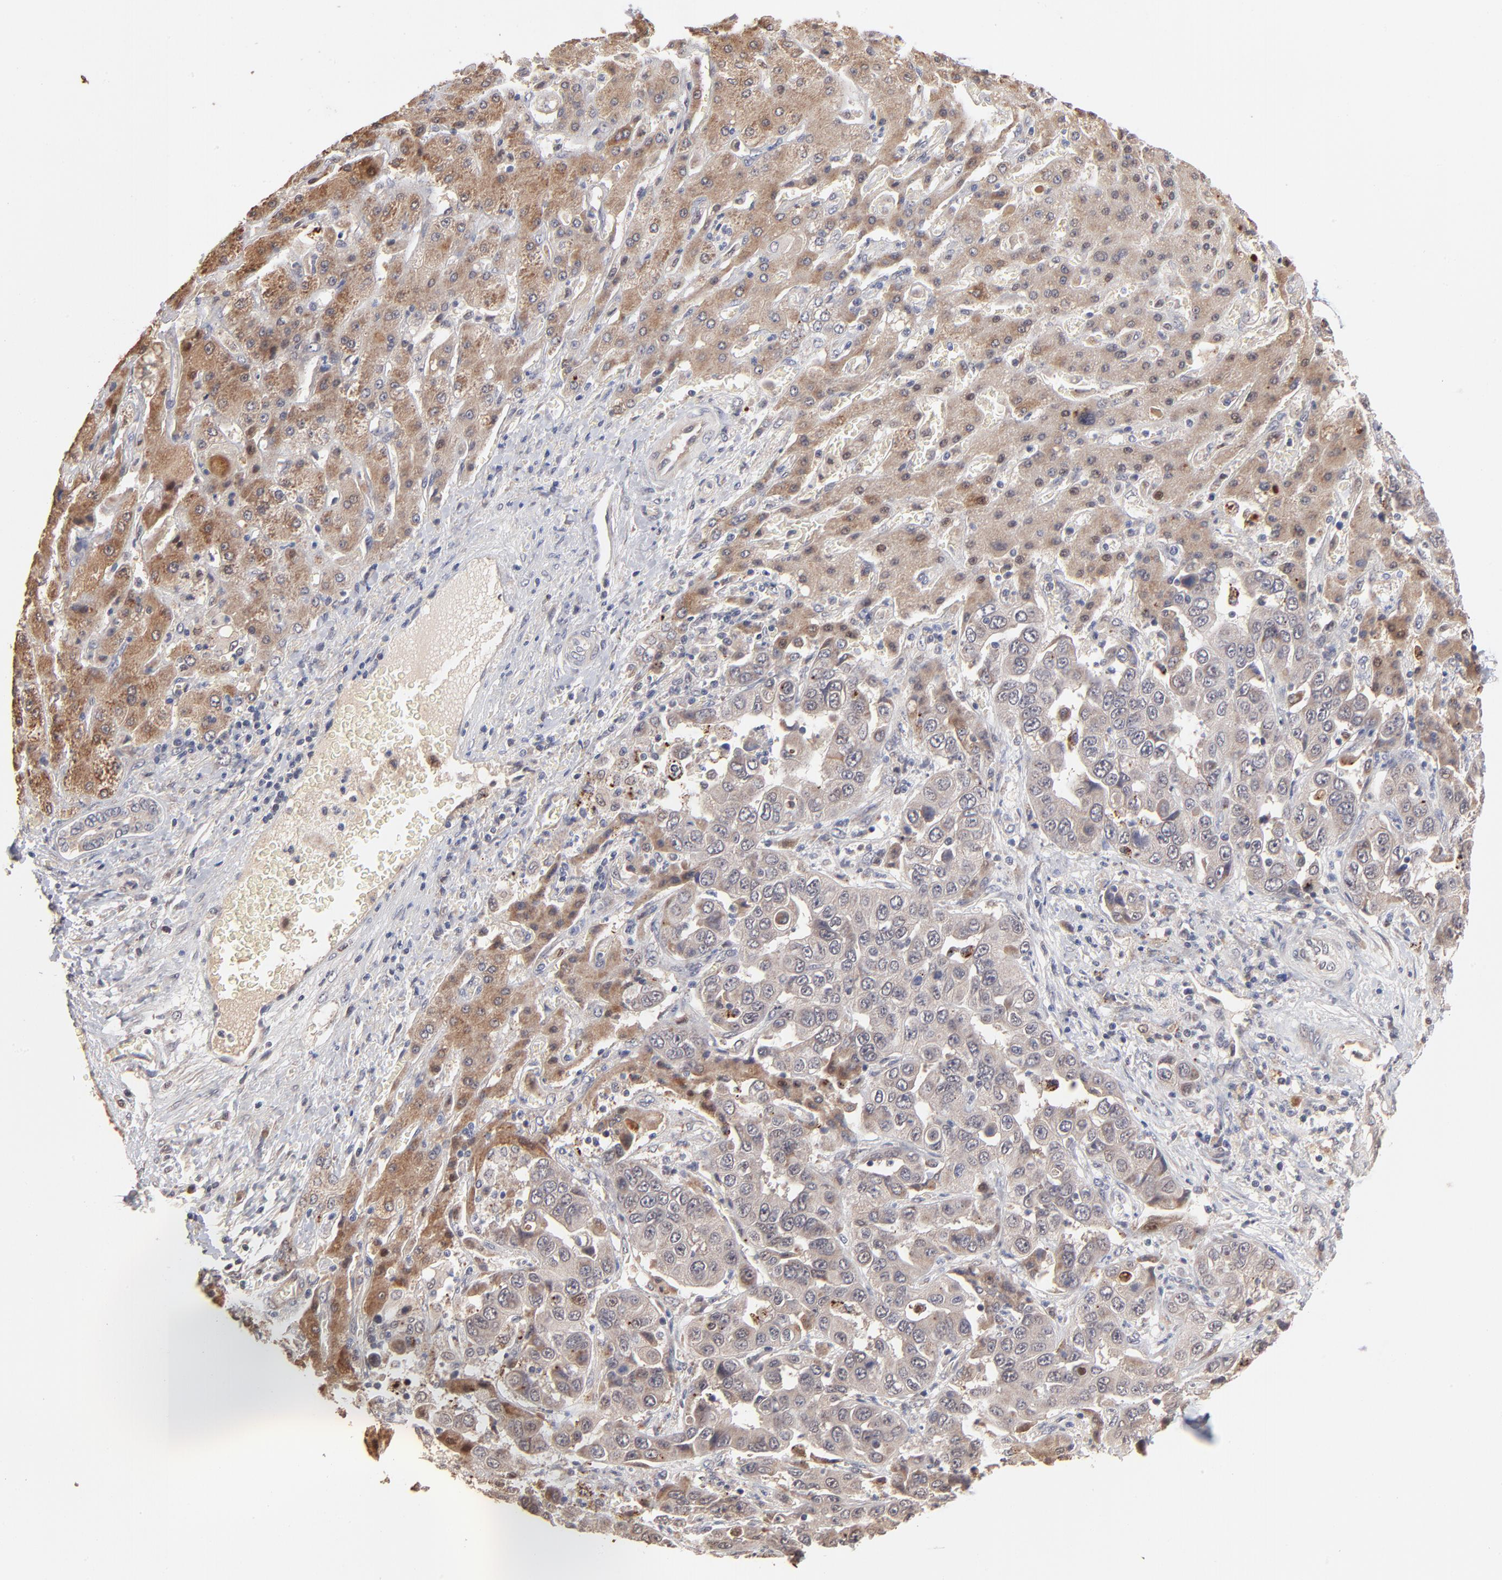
{"staining": {"intensity": "negative", "quantity": "none", "location": "none"}, "tissue": "liver cancer", "cell_type": "Tumor cells", "image_type": "cancer", "snomed": [{"axis": "morphology", "description": "Cholangiocarcinoma"}, {"axis": "topography", "description": "Liver"}], "caption": "Protein analysis of liver cancer shows no significant positivity in tumor cells.", "gene": "MSL2", "patient": {"sex": "female", "age": 52}}